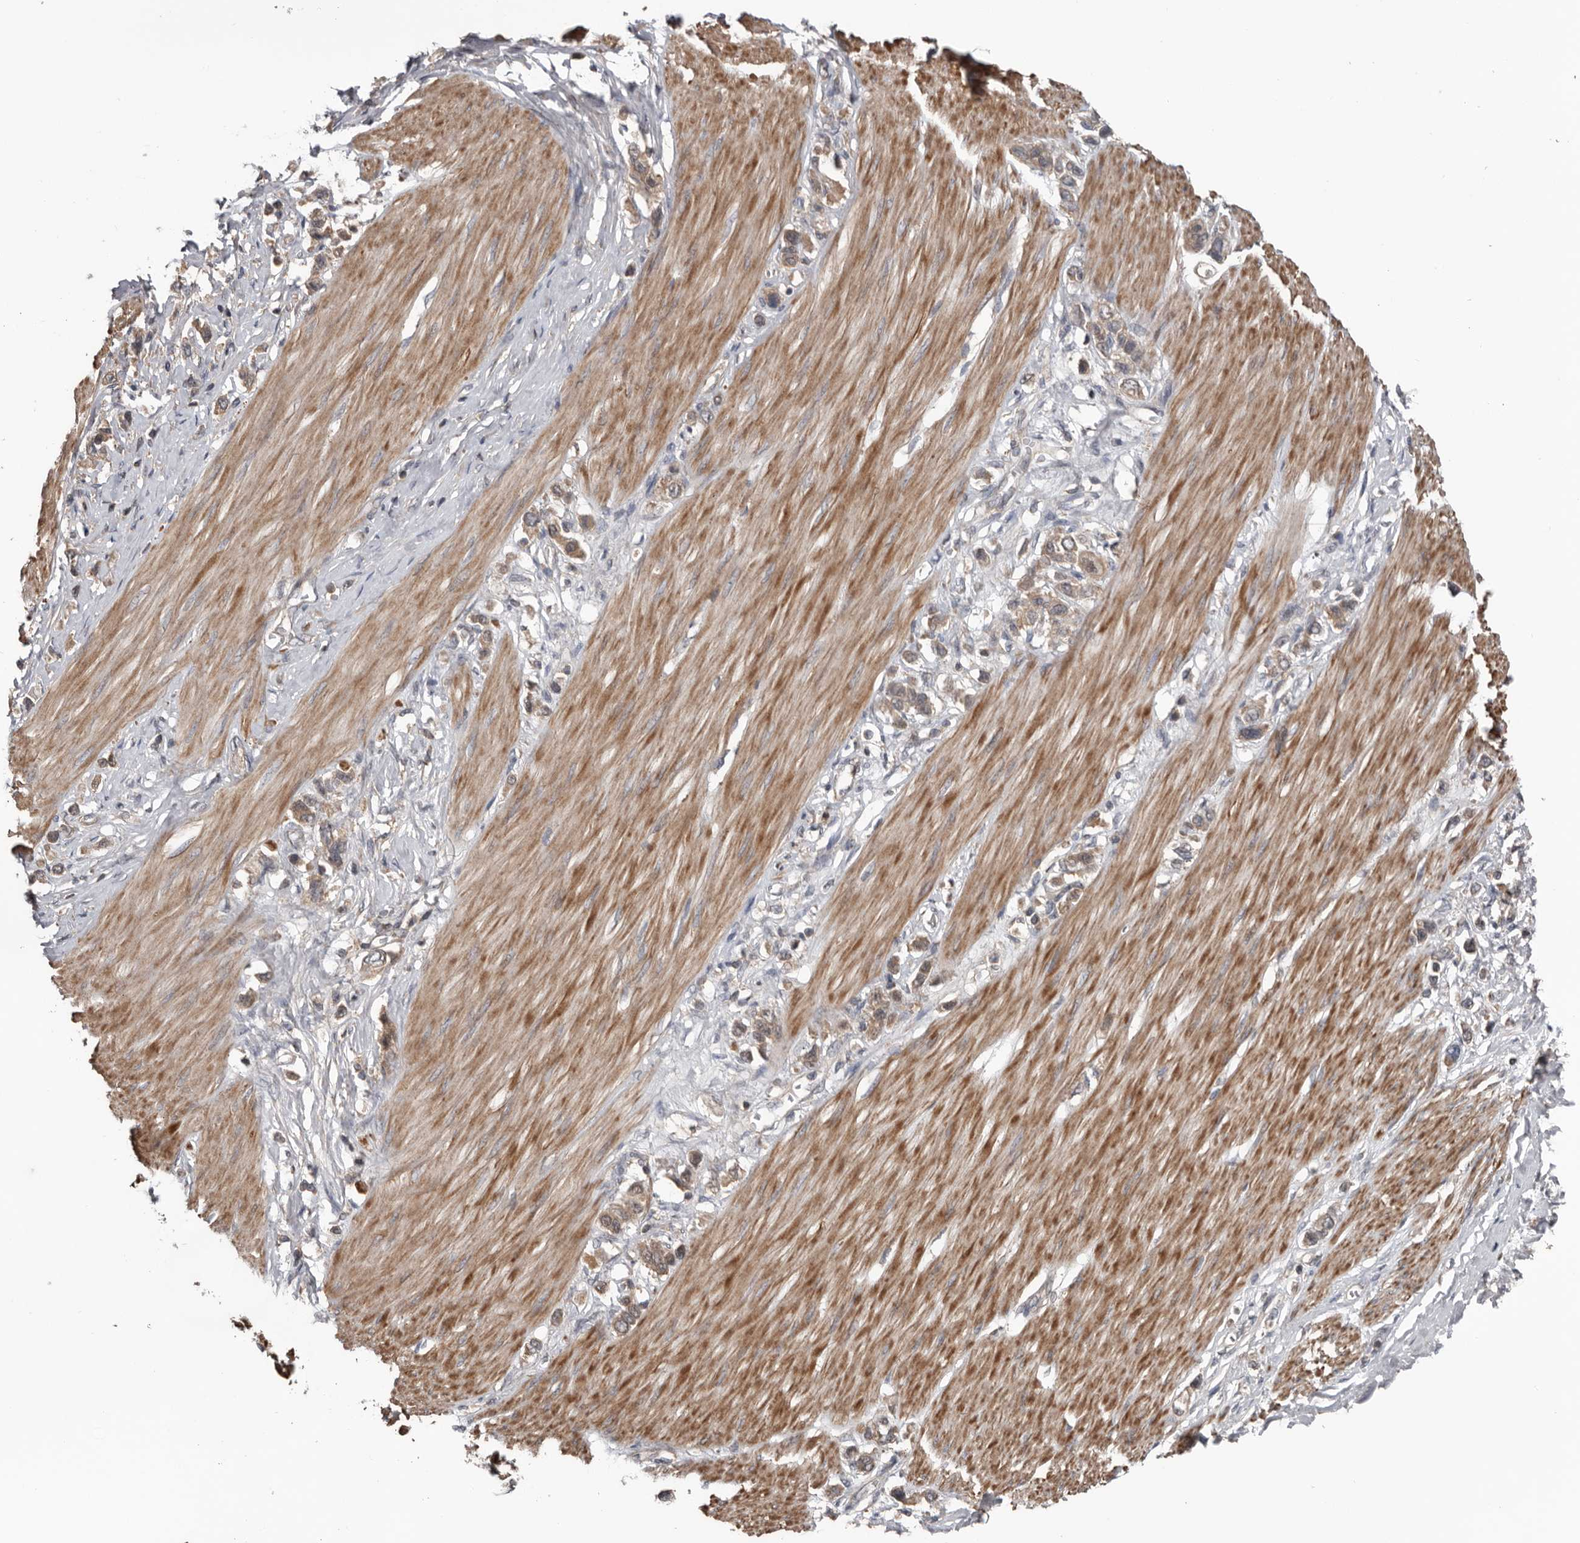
{"staining": {"intensity": "moderate", "quantity": ">75%", "location": "cytoplasmic/membranous"}, "tissue": "stomach cancer", "cell_type": "Tumor cells", "image_type": "cancer", "snomed": [{"axis": "morphology", "description": "Adenocarcinoma, NOS"}, {"axis": "topography", "description": "Stomach"}], "caption": "About >75% of tumor cells in stomach cancer exhibit moderate cytoplasmic/membranous protein expression as visualized by brown immunohistochemical staining.", "gene": "DNAJB4", "patient": {"sex": "female", "age": 65}}